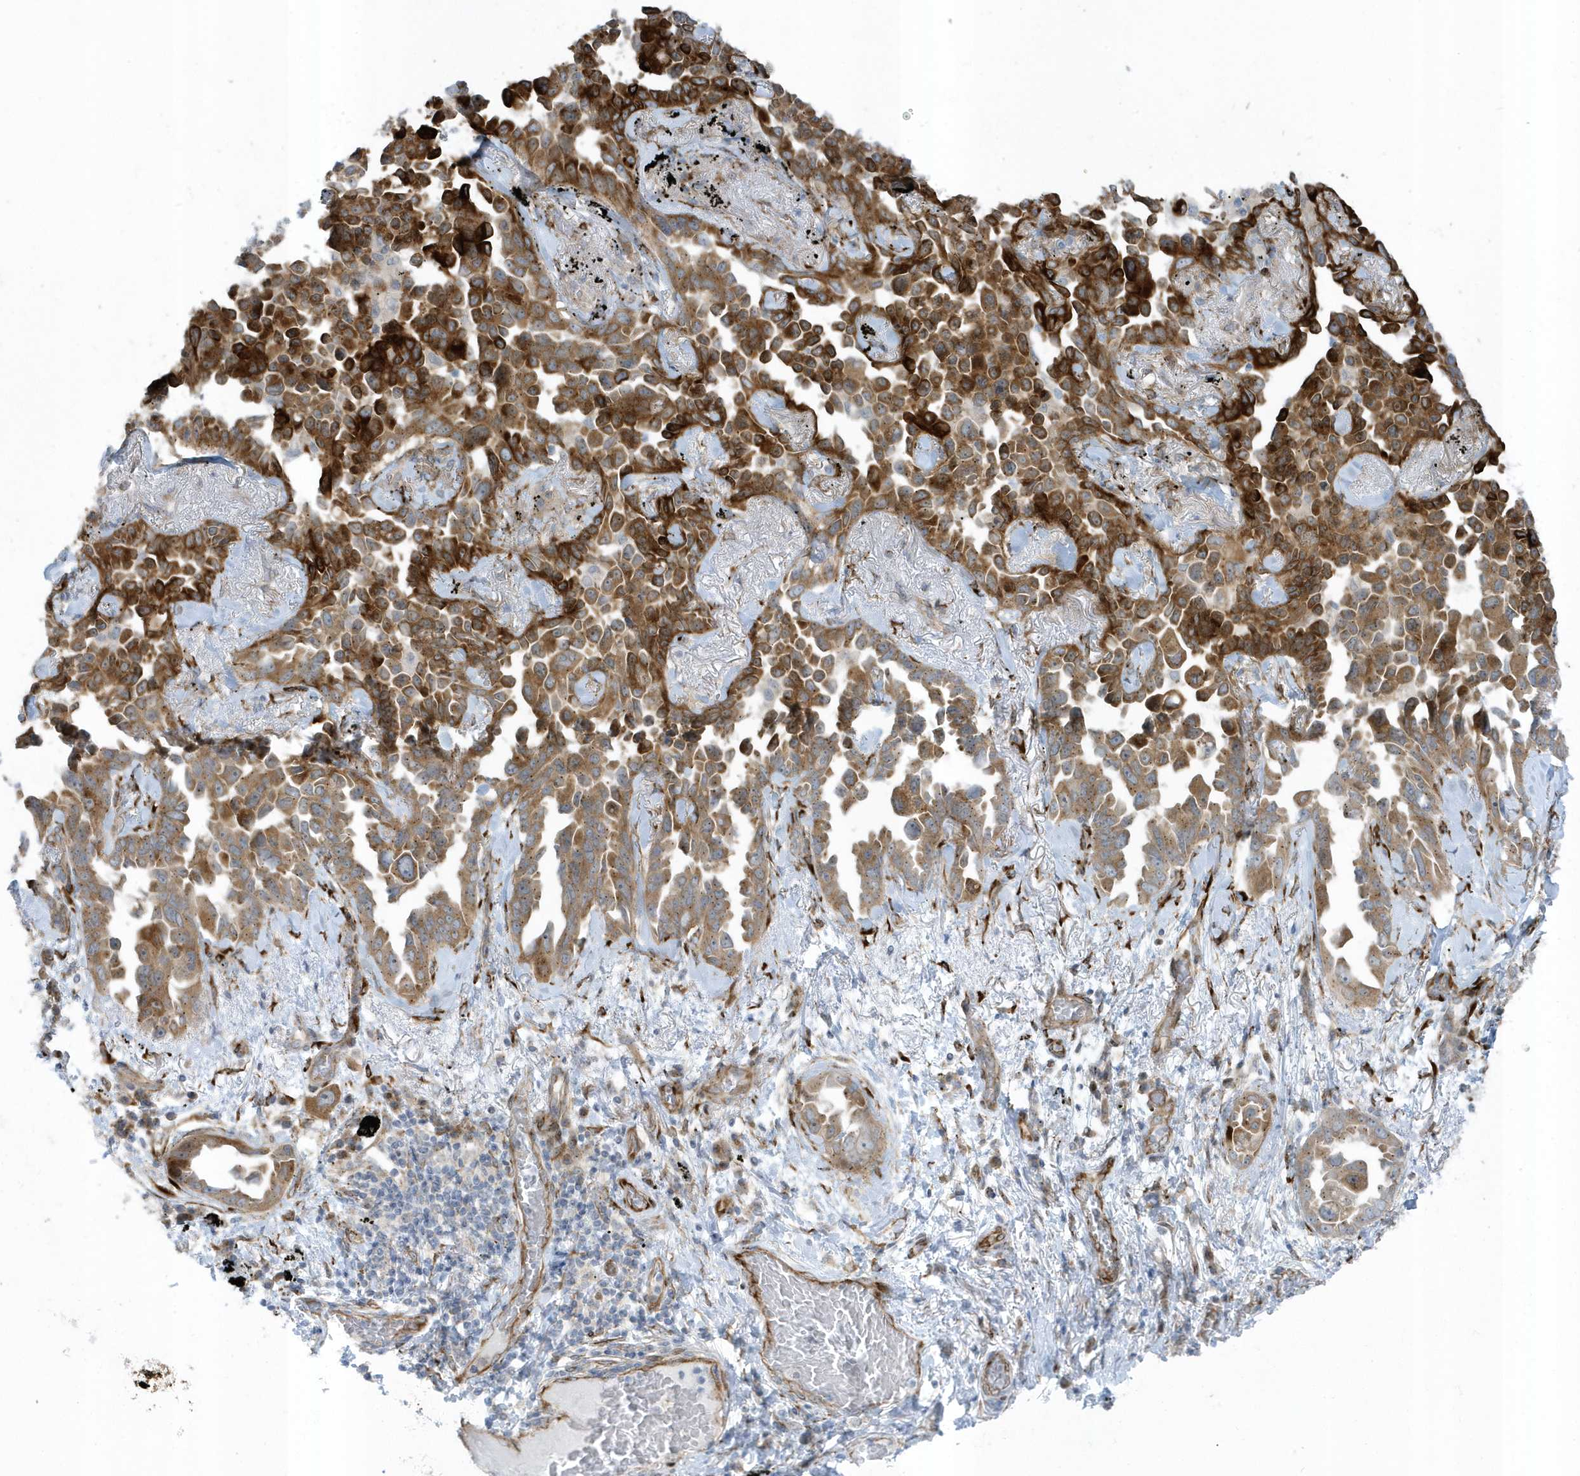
{"staining": {"intensity": "strong", "quantity": ">75%", "location": "cytoplasmic/membranous"}, "tissue": "lung cancer", "cell_type": "Tumor cells", "image_type": "cancer", "snomed": [{"axis": "morphology", "description": "Adenocarcinoma, NOS"}, {"axis": "topography", "description": "Lung"}], "caption": "Immunohistochemistry (DAB (3,3'-diaminobenzidine)) staining of human lung adenocarcinoma demonstrates strong cytoplasmic/membranous protein positivity in about >75% of tumor cells. Using DAB (brown) and hematoxylin (blue) stains, captured at high magnification using brightfield microscopy.", "gene": "FAM98A", "patient": {"sex": "female", "age": 67}}